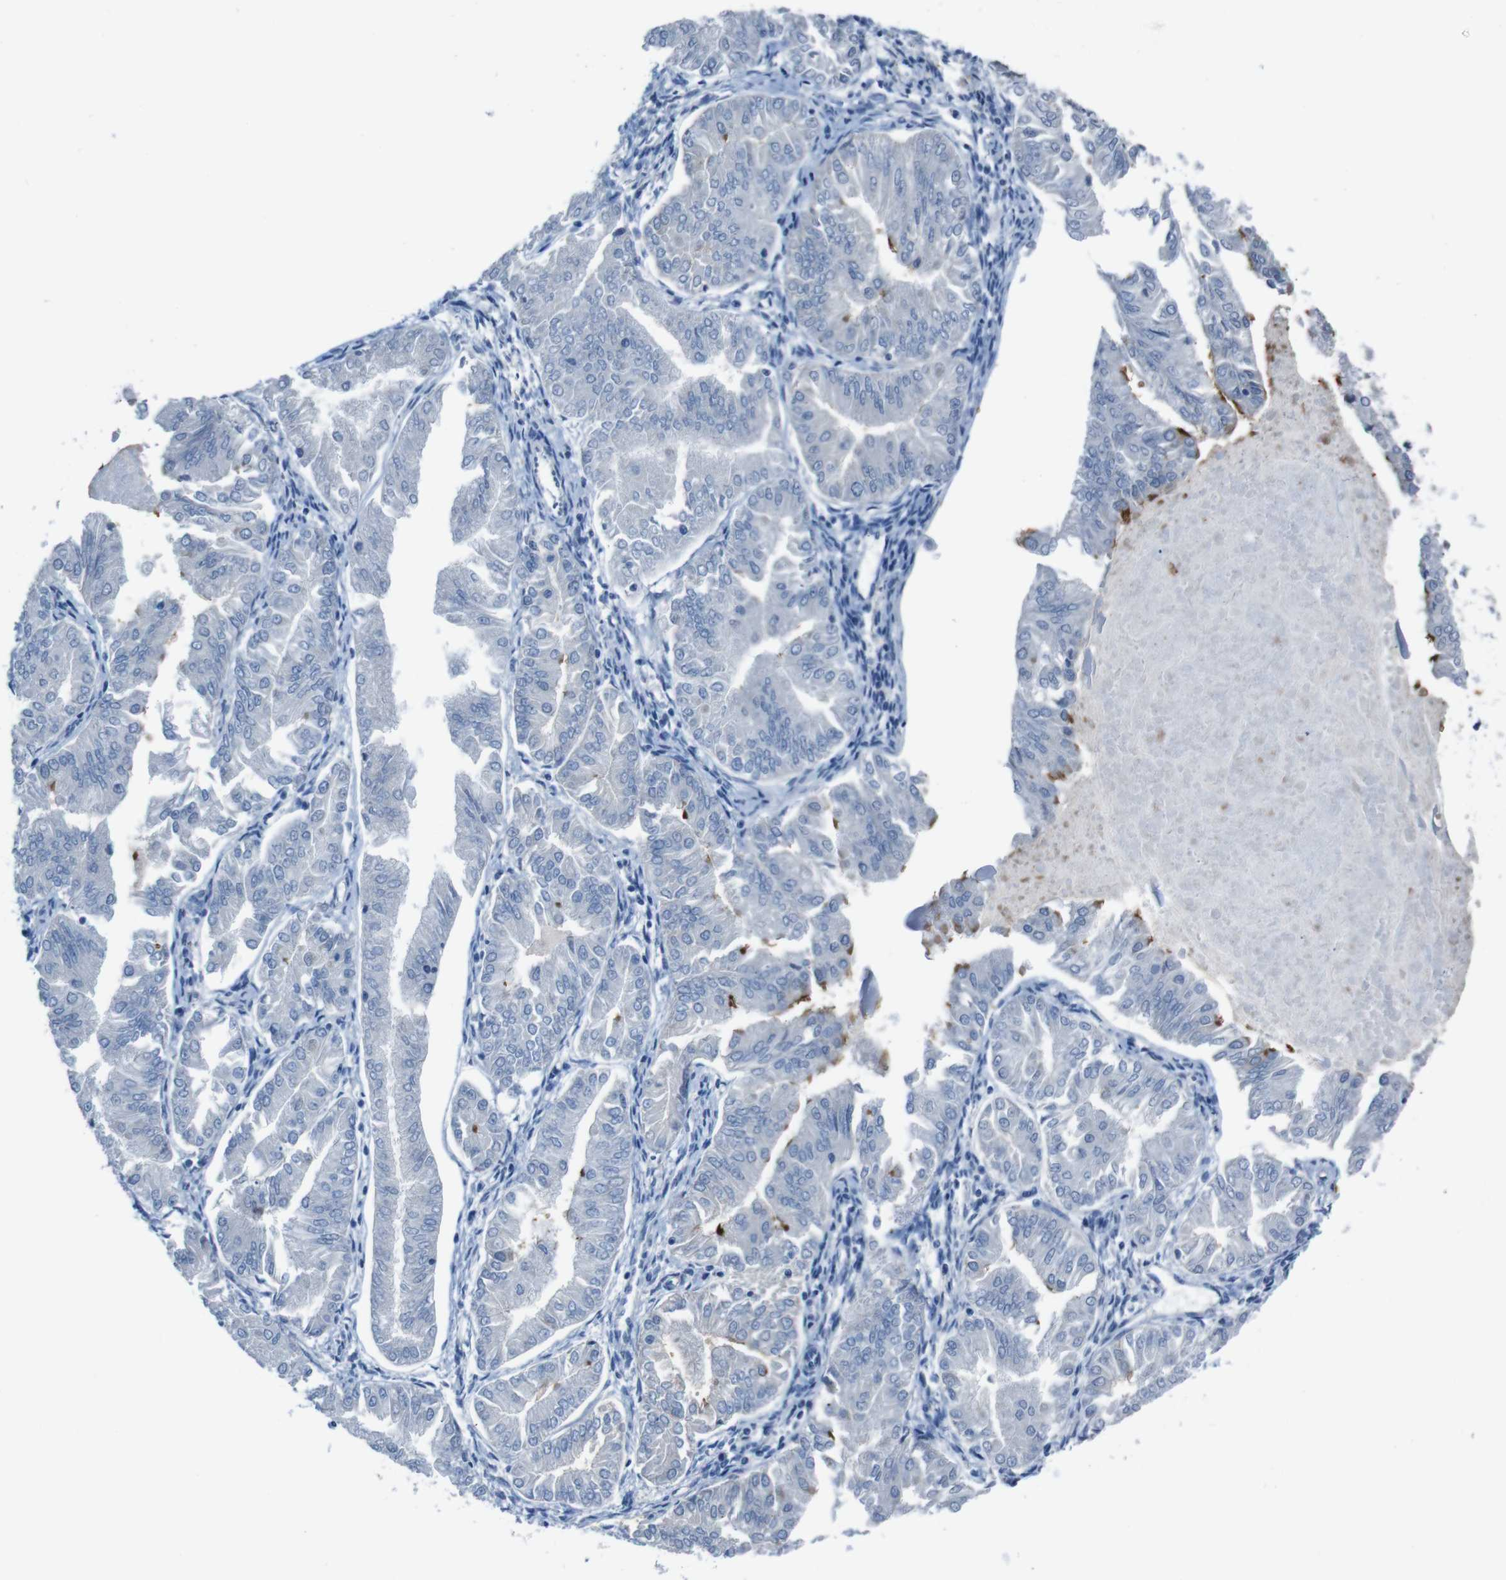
{"staining": {"intensity": "moderate", "quantity": "<25%", "location": "cytoplasmic/membranous"}, "tissue": "endometrial cancer", "cell_type": "Tumor cells", "image_type": "cancer", "snomed": [{"axis": "morphology", "description": "Adenocarcinoma, NOS"}, {"axis": "topography", "description": "Endometrium"}], "caption": "Immunohistochemistry image of neoplastic tissue: human endometrial cancer (adenocarcinoma) stained using immunohistochemistry (IHC) reveals low levels of moderate protein expression localized specifically in the cytoplasmic/membranous of tumor cells, appearing as a cytoplasmic/membranous brown color.", "gene": "CDHR2", "patient": {"sex": "female", "age": 53}}